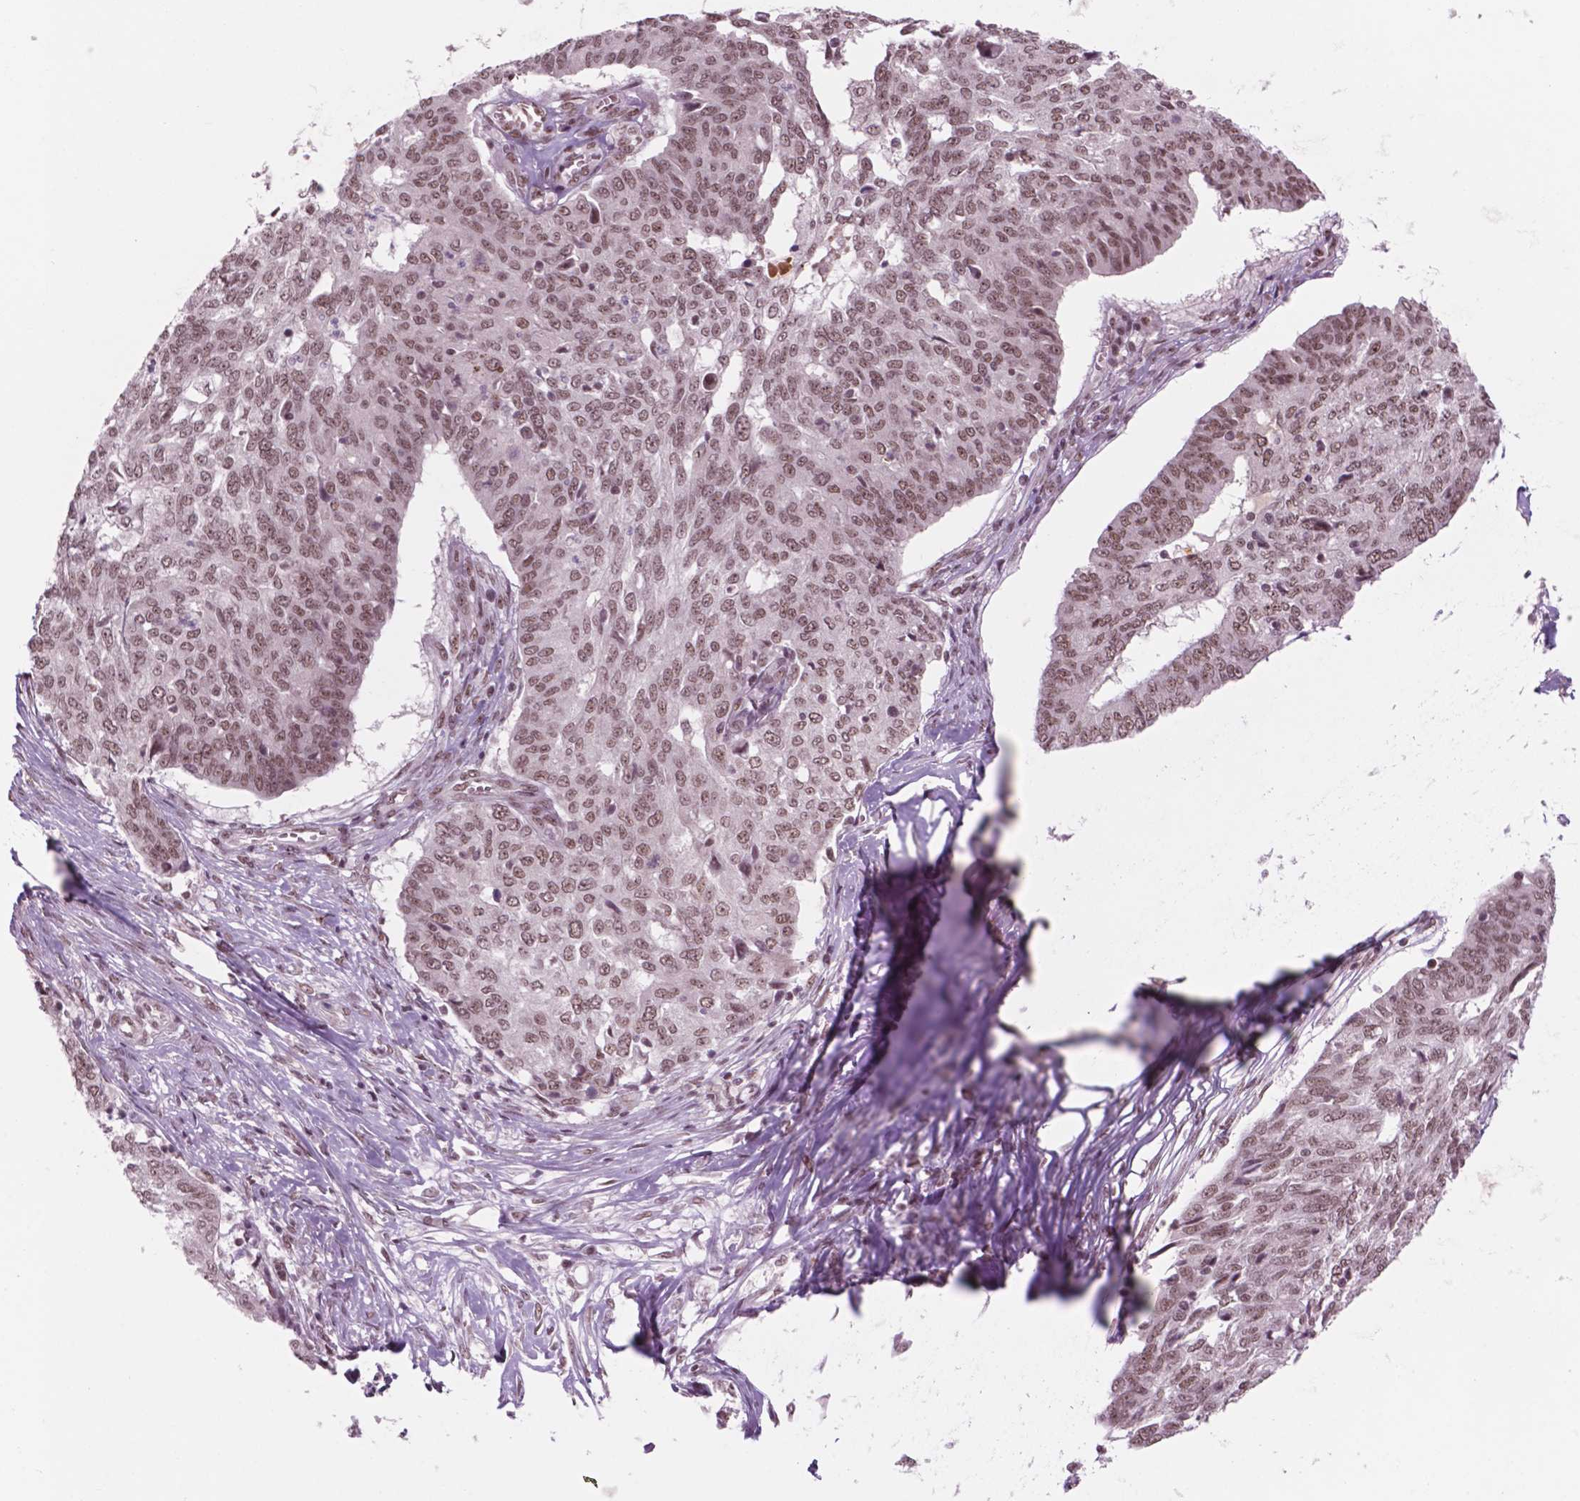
{"staining": {"intensity": "moderate", "quantity": ">75%", "location": "nuclear"}, "tissue": "ovarian cancer", "cell_type": "Tumor cells", "image_type": "cancer", "snomed": [{"axis": "morphology", "description": "Cystadenocarcinoma, serous, NOS"}, {"axis": "topography", "description": "Ovary"}], "caption": "Immunohistochemical staining of ovarian cancer shows medium levels of moderate nuclear positivity in approximately >75% of tumor cells.", "gene": "POLR2E", "patient": {"sex": "female", "age": 67}}